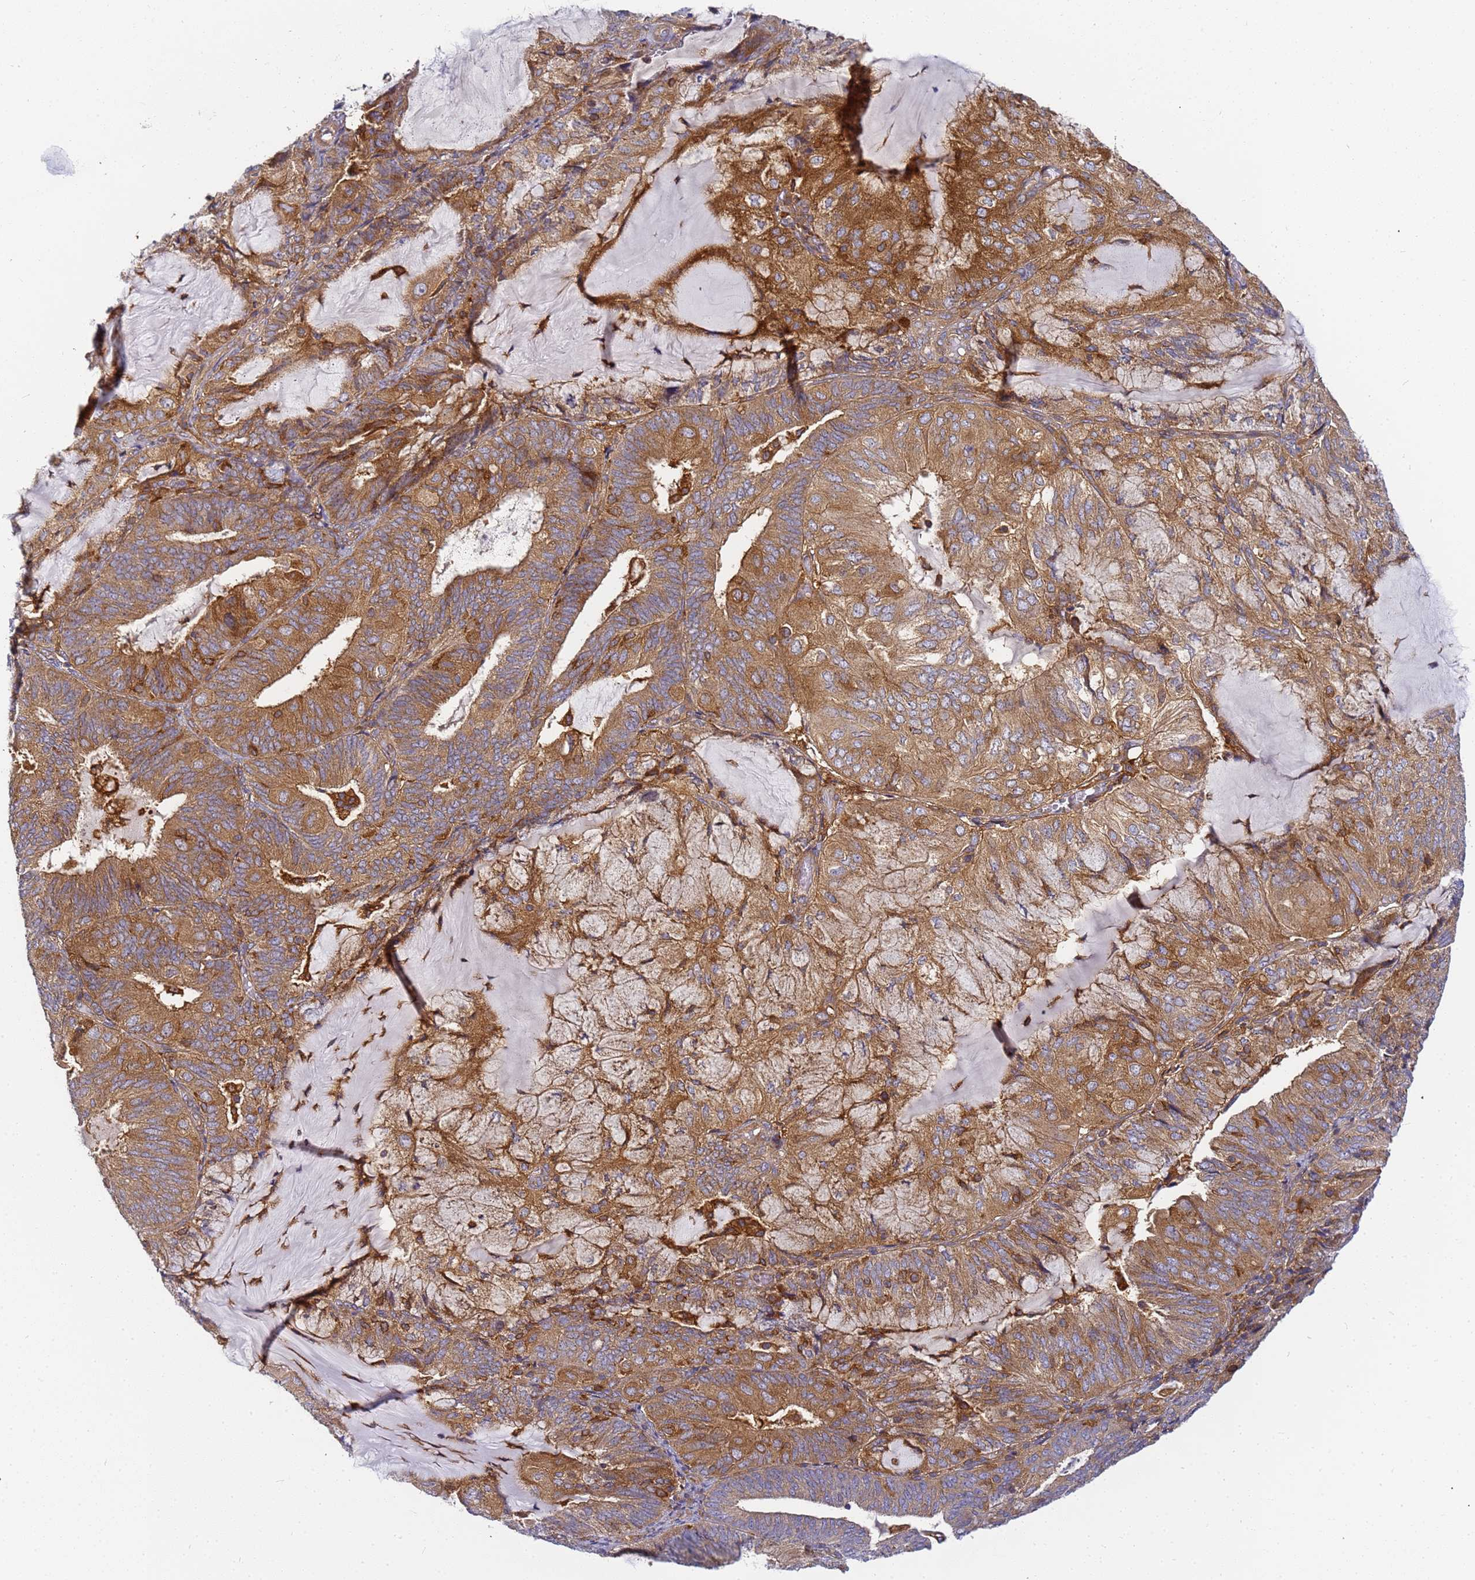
{"staining": {"intensity": "moderate", "quantity": ">75%", "location": "cytoplasmic/membranous"}, "tissue": "endometrial cancer", "cell_type": "Tumor cells", "image_type": "cancer", "snomed": [{"axis": "morphology", "description": "Adenocarcinoma, NOS"}, {"axis": "topography", "description": "Endometrium"}], "caption": "High-power microscopy captured an IHC micrograph of adenocarcinoma (endometrial), revealing moderate cytoplasmic/membranous positivity in about >75% of tumor cells.", "gene": "CHM", "patient": {"sex": "female", "age": 81}}